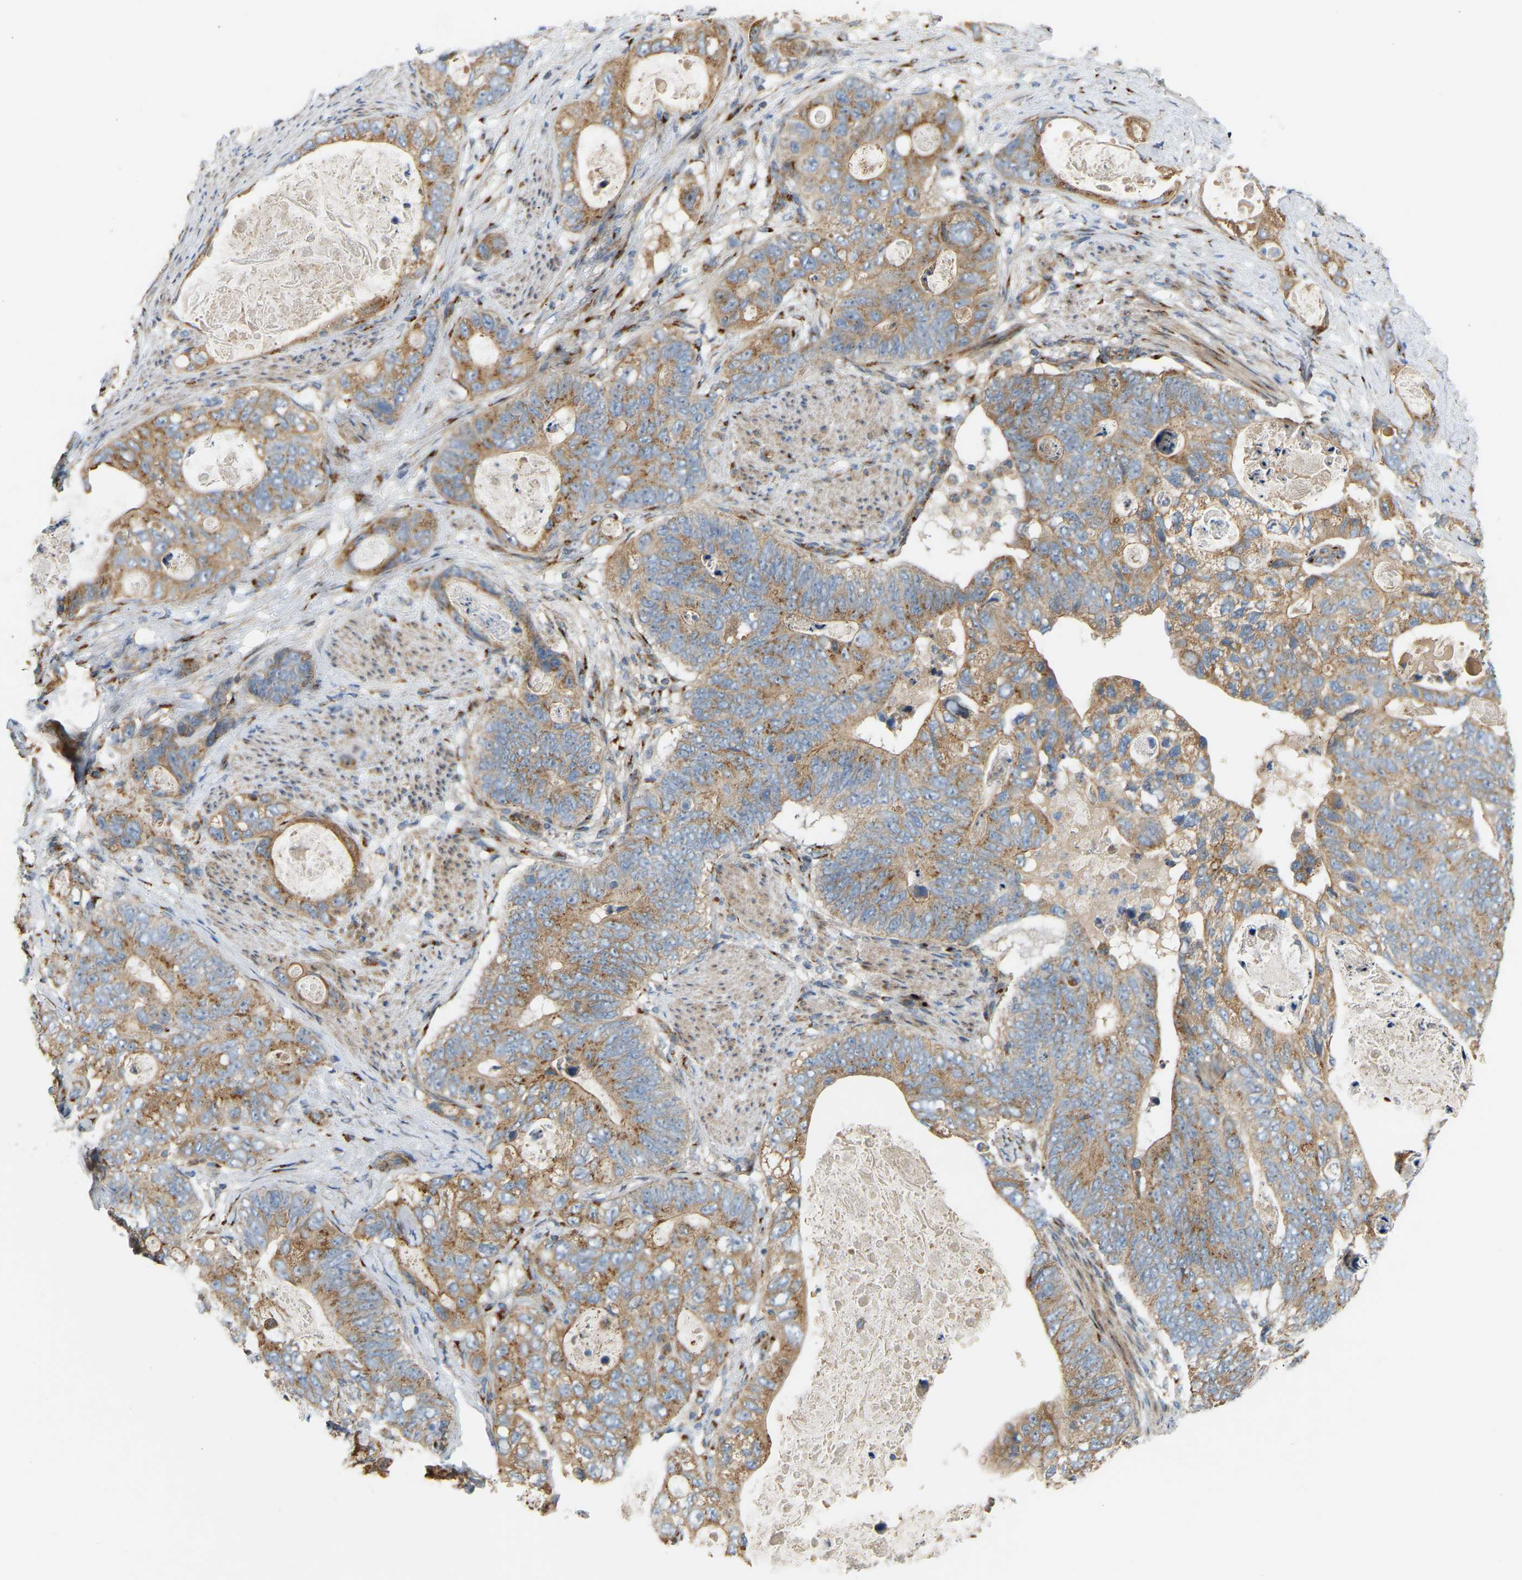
{"staining": {"intensity": "moderate", "quantity": ">75%", "location": "cytoplasmic/membranous"}, "tissue": "stomach cancer", "cell_type": "Tumor cells", "image_type": "cancer", "snomed": [{"axis": "morphology", "description": "Normal tissue, NOS"}, {"axis": "morphology", "description": "Adenocarcinoma, NOS"}, {"axis": "topography", "description": "Stomach"}], "caption": "Human stomach cancer stained with a protein marker demonstrates moderate staining in tumor cells.", "gene": "YIPF2", "patient": {"sex": "female", "age": 89}}